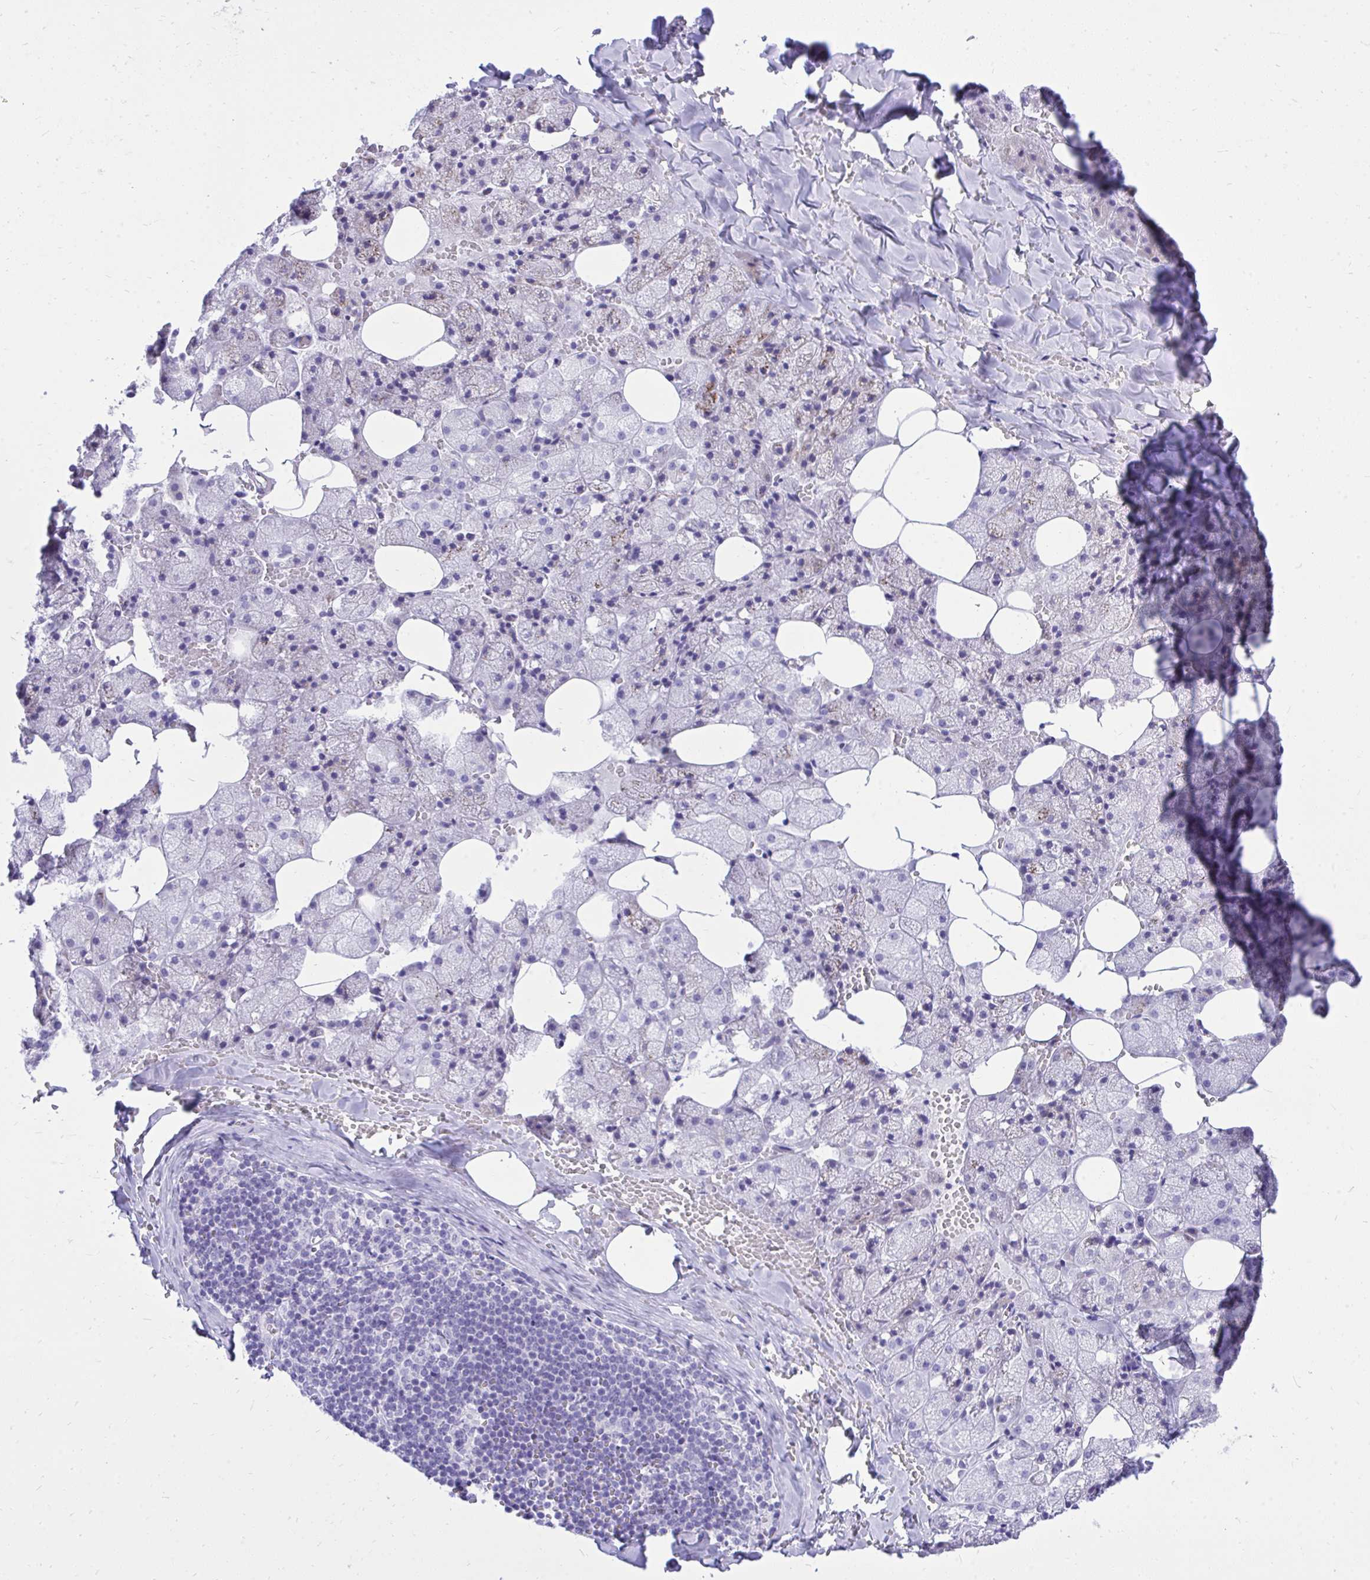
{"staining": {"intensity": "negative", "quantity": "none", "location": "none"}, "tissue": "salivary gland", "cell_type": "Glandular cells", "image_type": "normal", "snomed": [{"axis": "morphology", "description": "Normal tissue, NOS"}, {"axis": "topography", "description": "Salivary gland"}, {"axis": "topography", "description": "Peripheral nerve tissue"}], "caption": "Histopathology image shows no significant protein staining in glandular cells of unremarkable salivary gland. (Brightfield microscopy of DAB IHC at high magnification).", "gene": "ANKDD1B", "patient": {"sex": "male", "age": 38}}